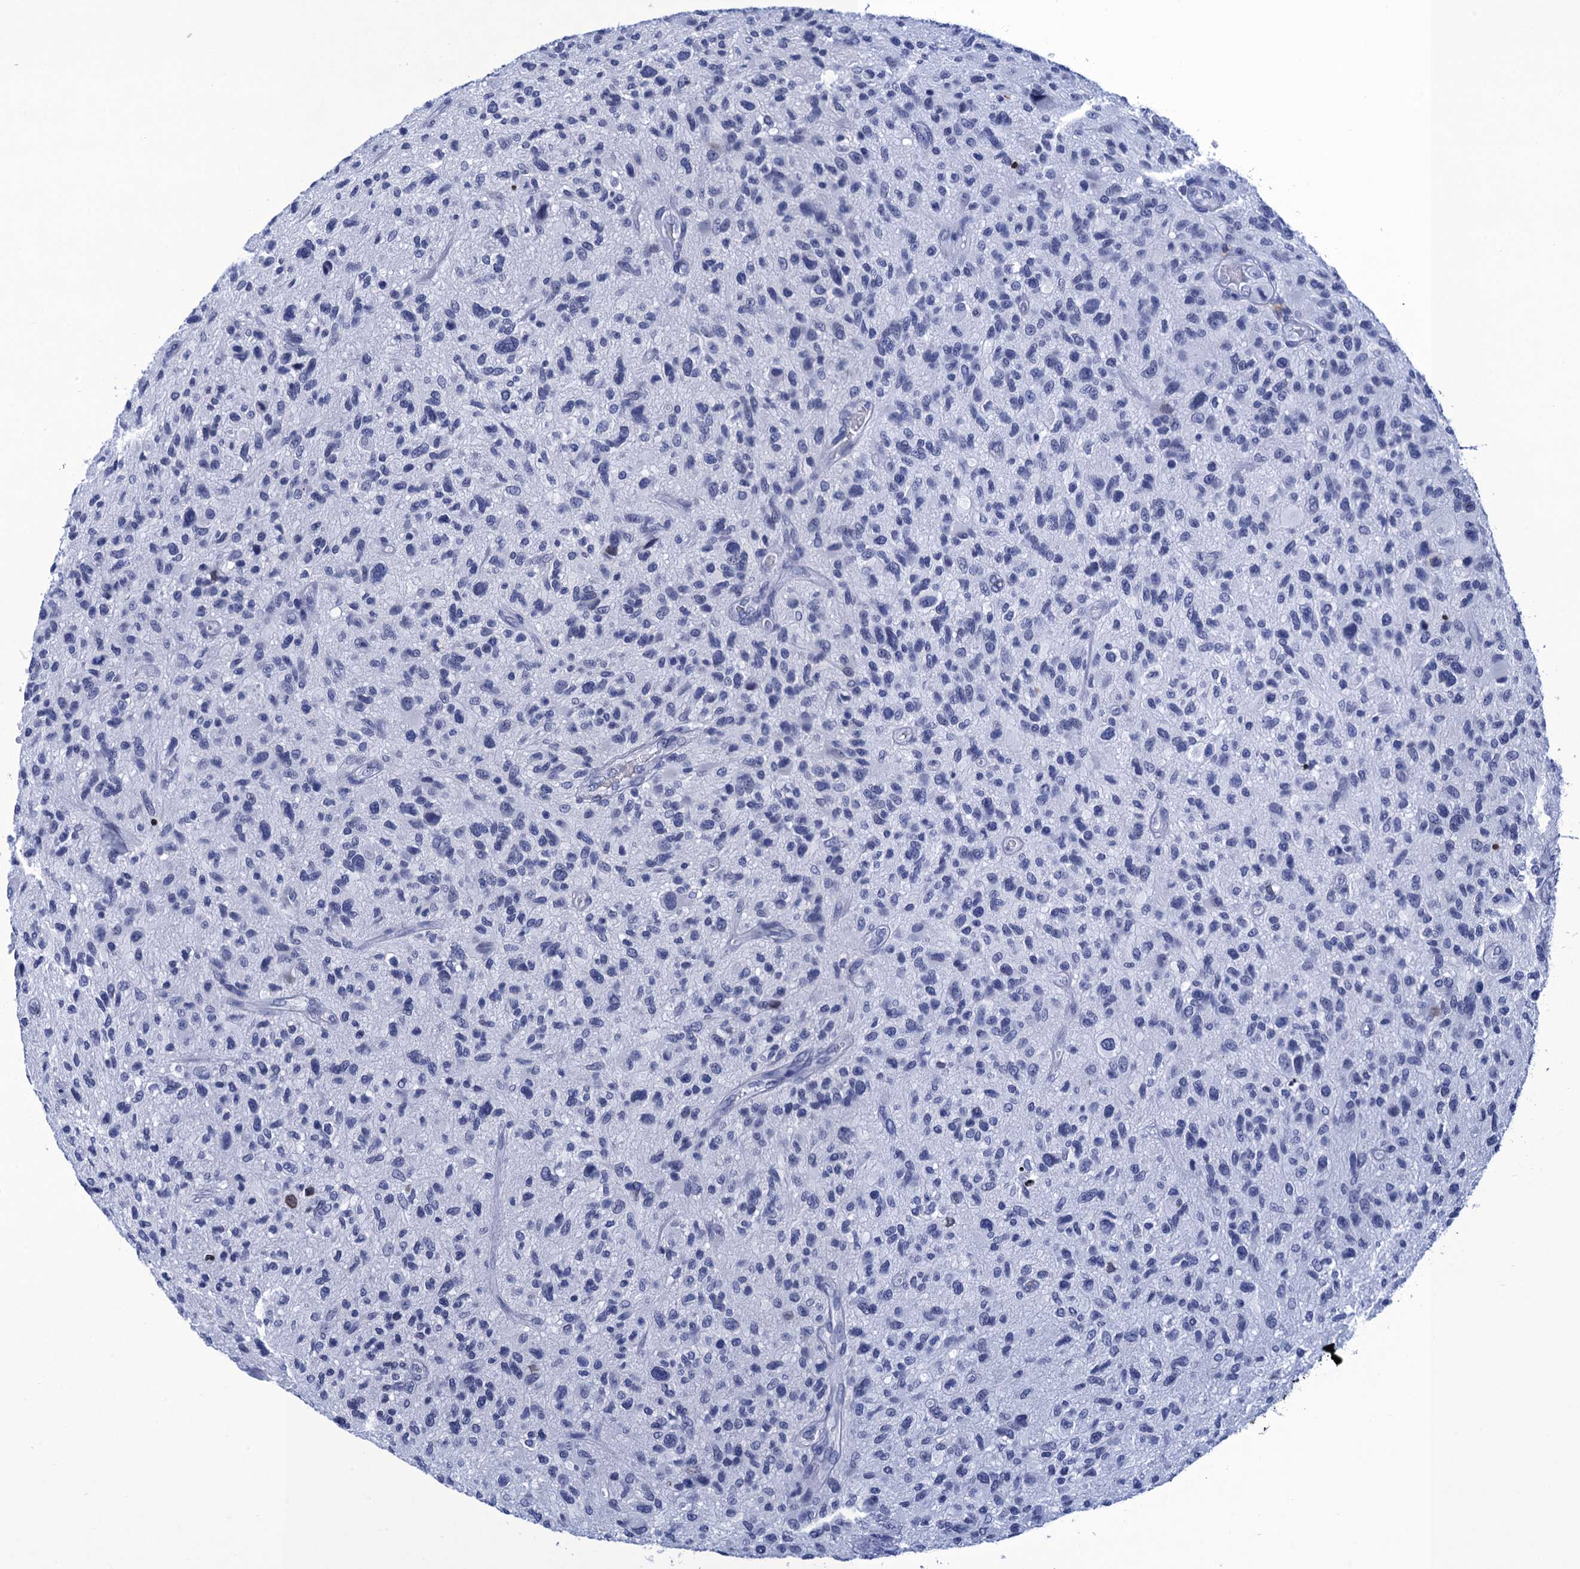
{"staining": {"intensity": "negative", "quantity": "none", "location": "none"}, "tissue": "glioma", "cell_type": "Tumor cells", "image_type": "cancer", "snomed": [{"axis": "morphology", "description": "Glioma, malignant, High grade"}, {"axis": "topography", "description": "Brain"}], "caption": "High magnification brightfield microscopy of malignant glioma (high-grade) stained with DAB (brown) and counterstained with hematoxylin (blue): tumor cells show no significant staining.", "gene": "METTL25", "patient": {"sex": "male", "age": 47}}